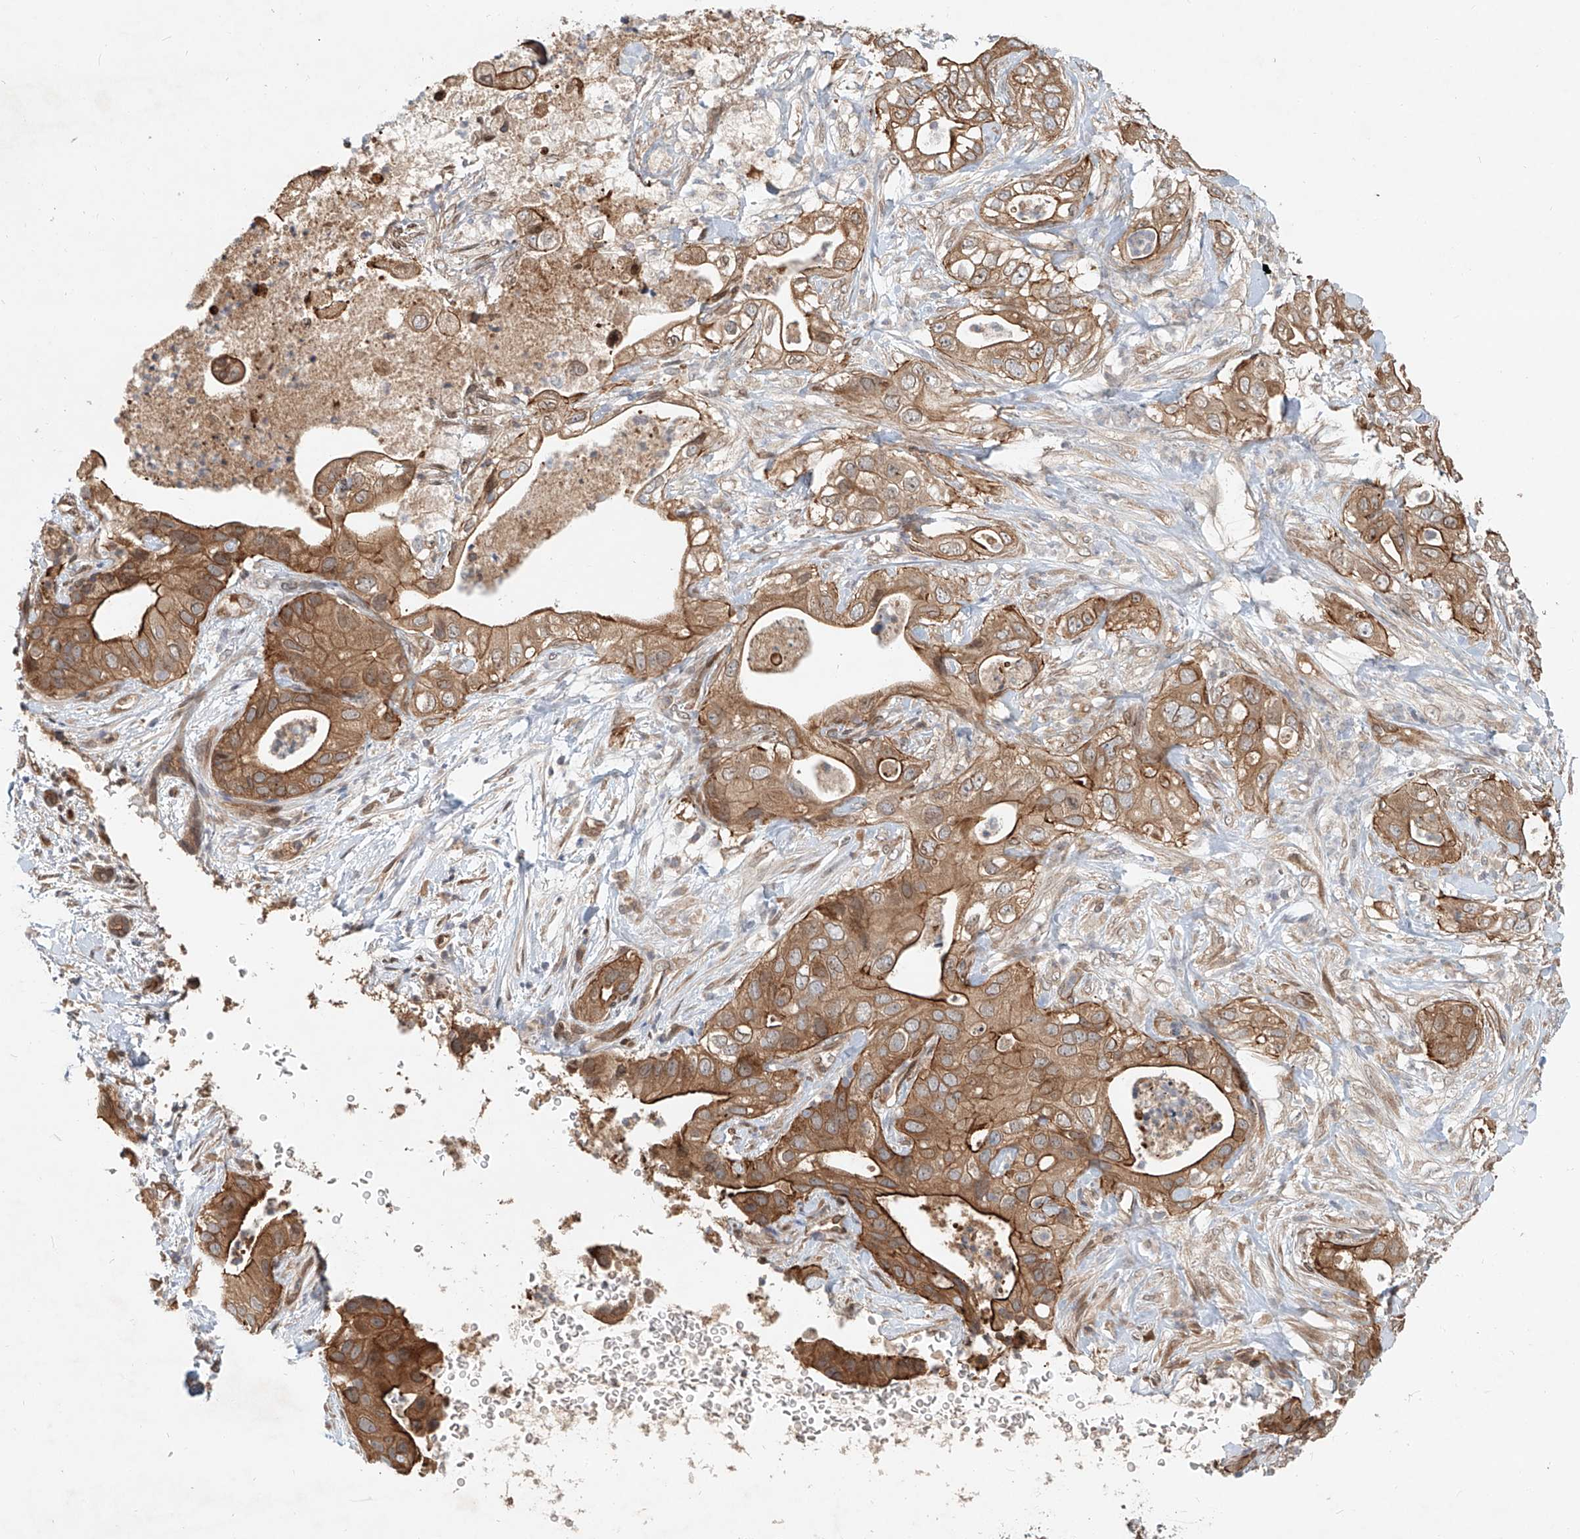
{"staining": {"intensity": "moderate", "quantity": ">75%", "location": "cytoplasmic/membranous"}, "tissue": "pancreatic cancer", "cell_type": "Tumor cells", "image_type": "cancer", "snomed": [{"axis": "morphology", "description": "Adenocarcinoma, NOS"}, {"axis": "topography", "description": "Pancreas"}], "caption": "Pancreatic cancer tissue displays moderate cytoplasmic/membranous positivity in about >75% of tumor cells, visualized by immunohistochemistry.", "gene": "SASH1", "patient": {"sex": "female", "age": 78}}